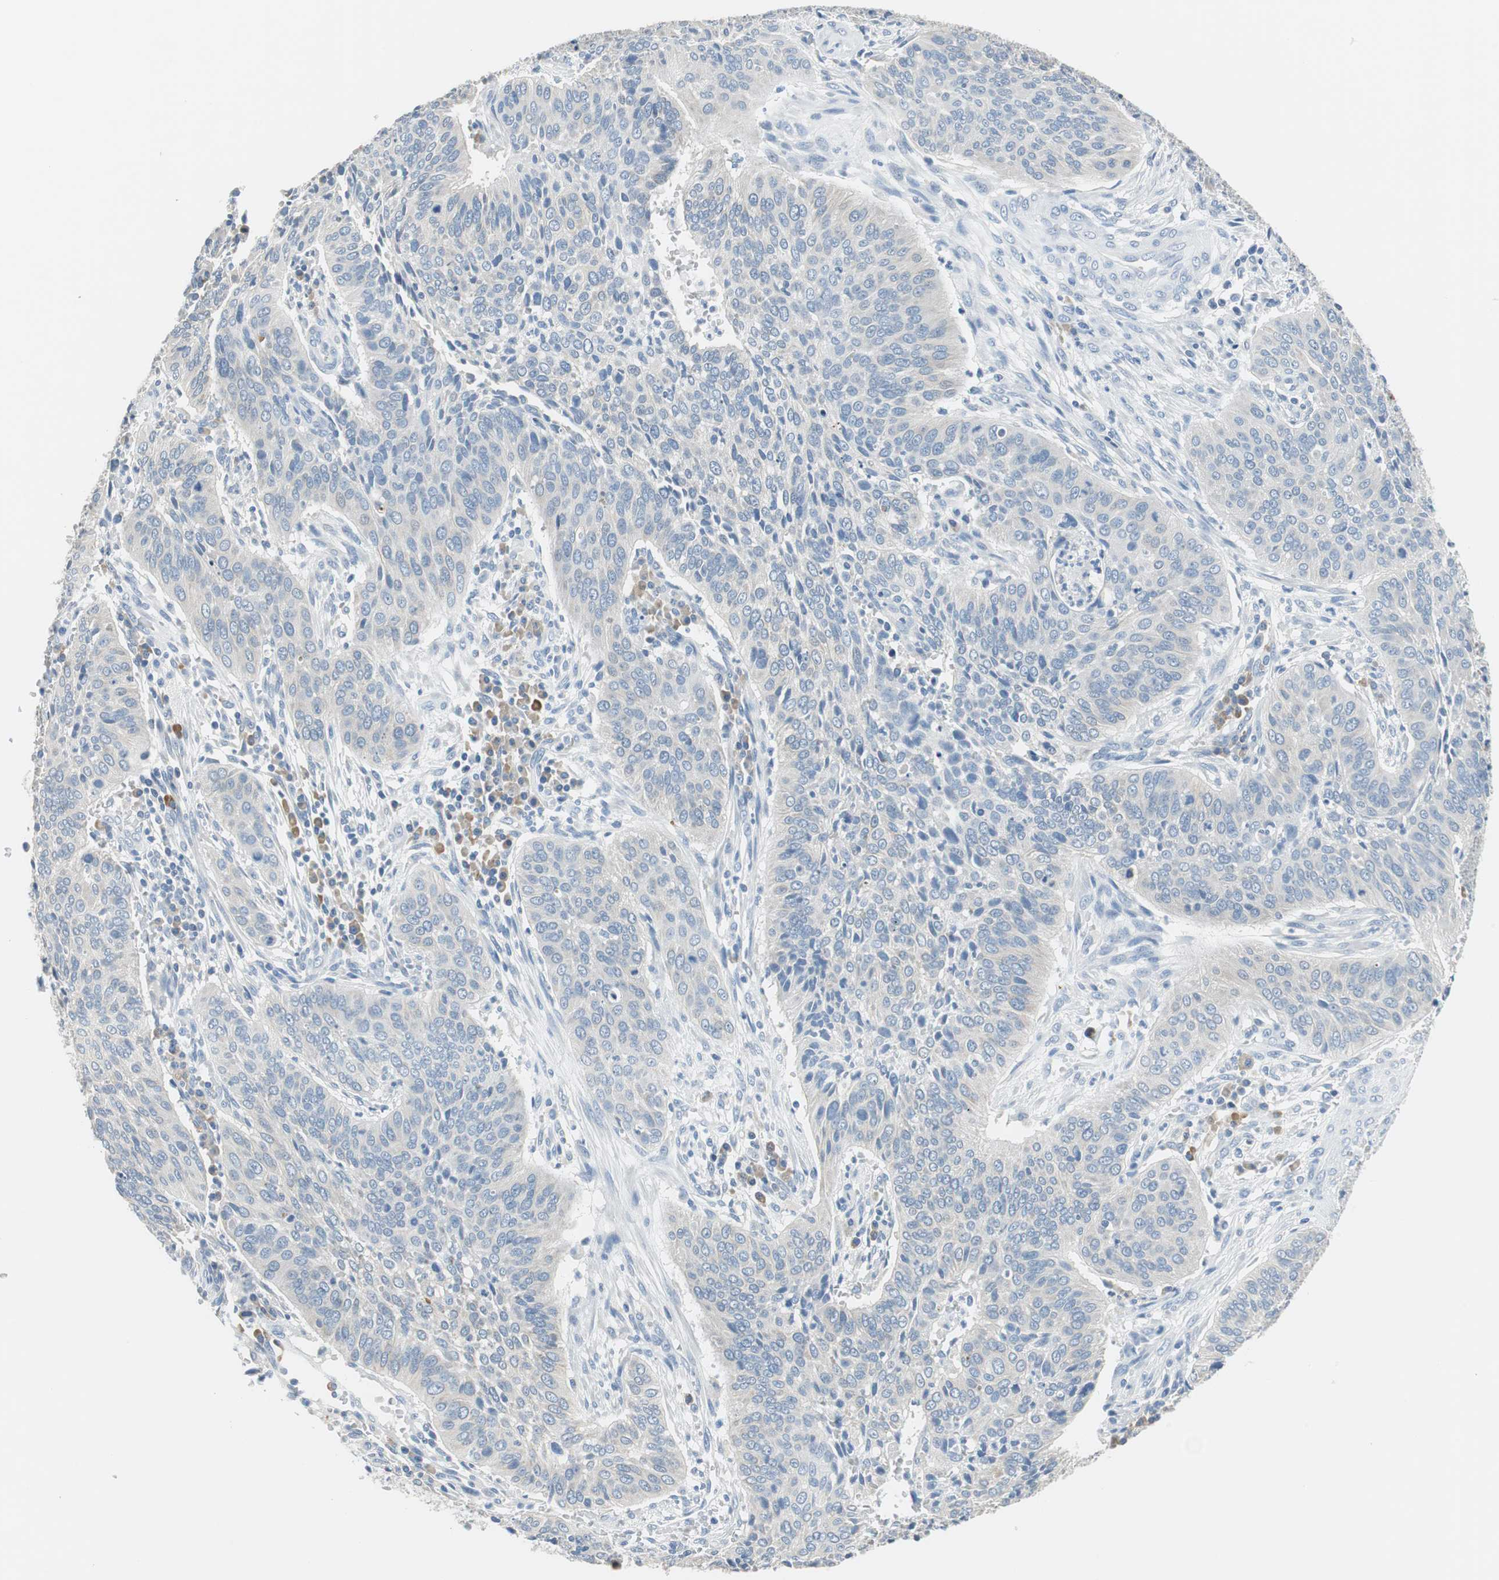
{"staining": {"intensity": "negative", "quantity": "none", "location": "none"}, "tissue": "cervical cancer", "cell_type": "Tumor cells", "image_type": "cancer", "snomed": [{"axis": "morphology", "description": "Squamous cell carcinoma, NOS"}, {"axis": "topography", "description": "Cervix"}], "caption": "Cervical cancer stained for a protein using immunohistochemistry shows no positivity tumor cells.", "gene": "GLCCI1", "patient": {"sex": "female", "age": 39}}